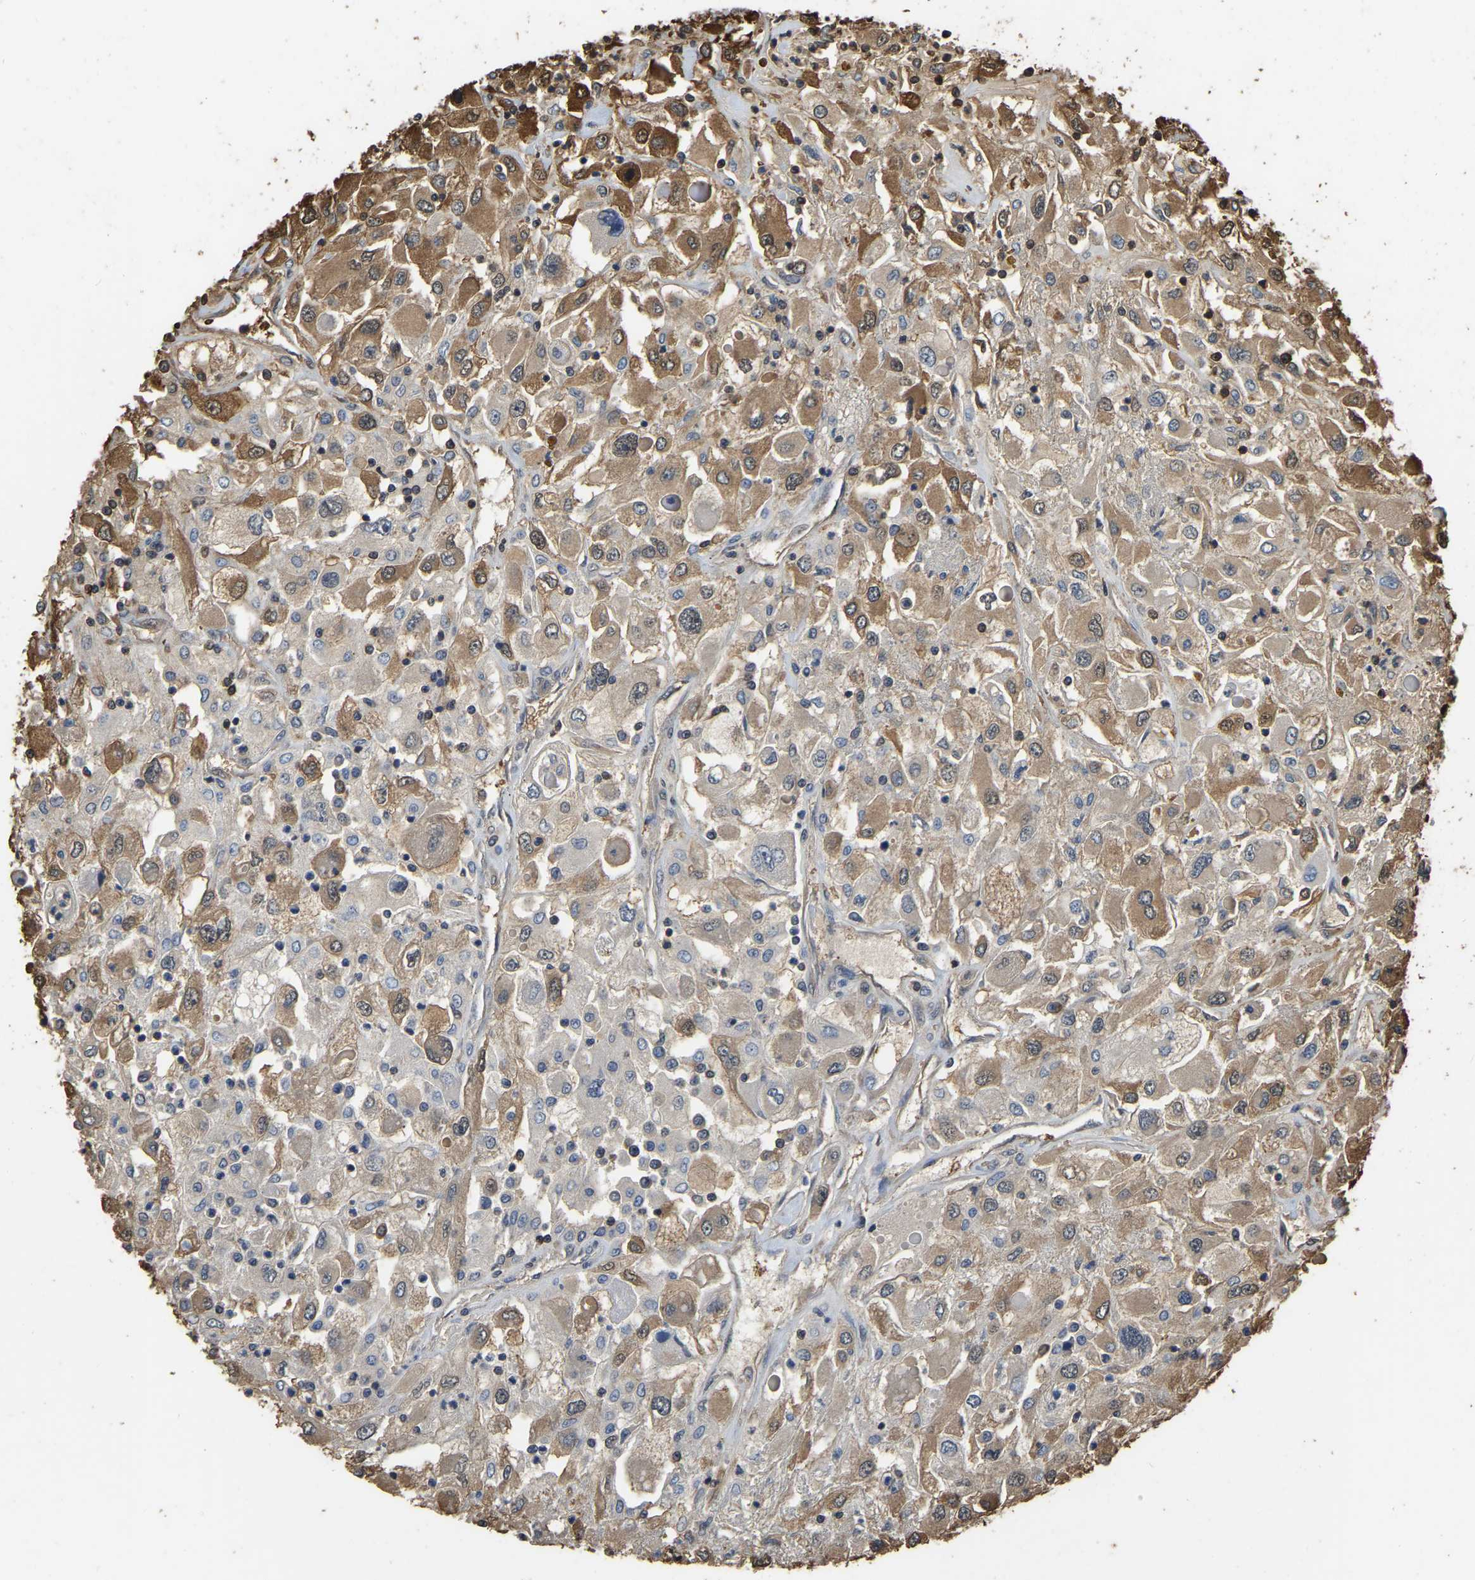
{"staining": {"intensity": "moderate", "quantity": ">75%", "location": "cytoplasmic/membranous"}, "tissue": "renal cancer", "cell_type": "Tumor cells", "image_type": "cancer", "snomed": [{"axis": "morphology", "description": "Adenocarcinoma, NOS"}, {"axis": "topography", "description": "Kidney"}], "caption": "A micrograph of renal adenocarcinoma stained for a protein exhibits moderate cytoplasmic/membranous brown staining in tumor cells.", "gene": "LDHB", "patient": {"sex": "female", "age": 52}}